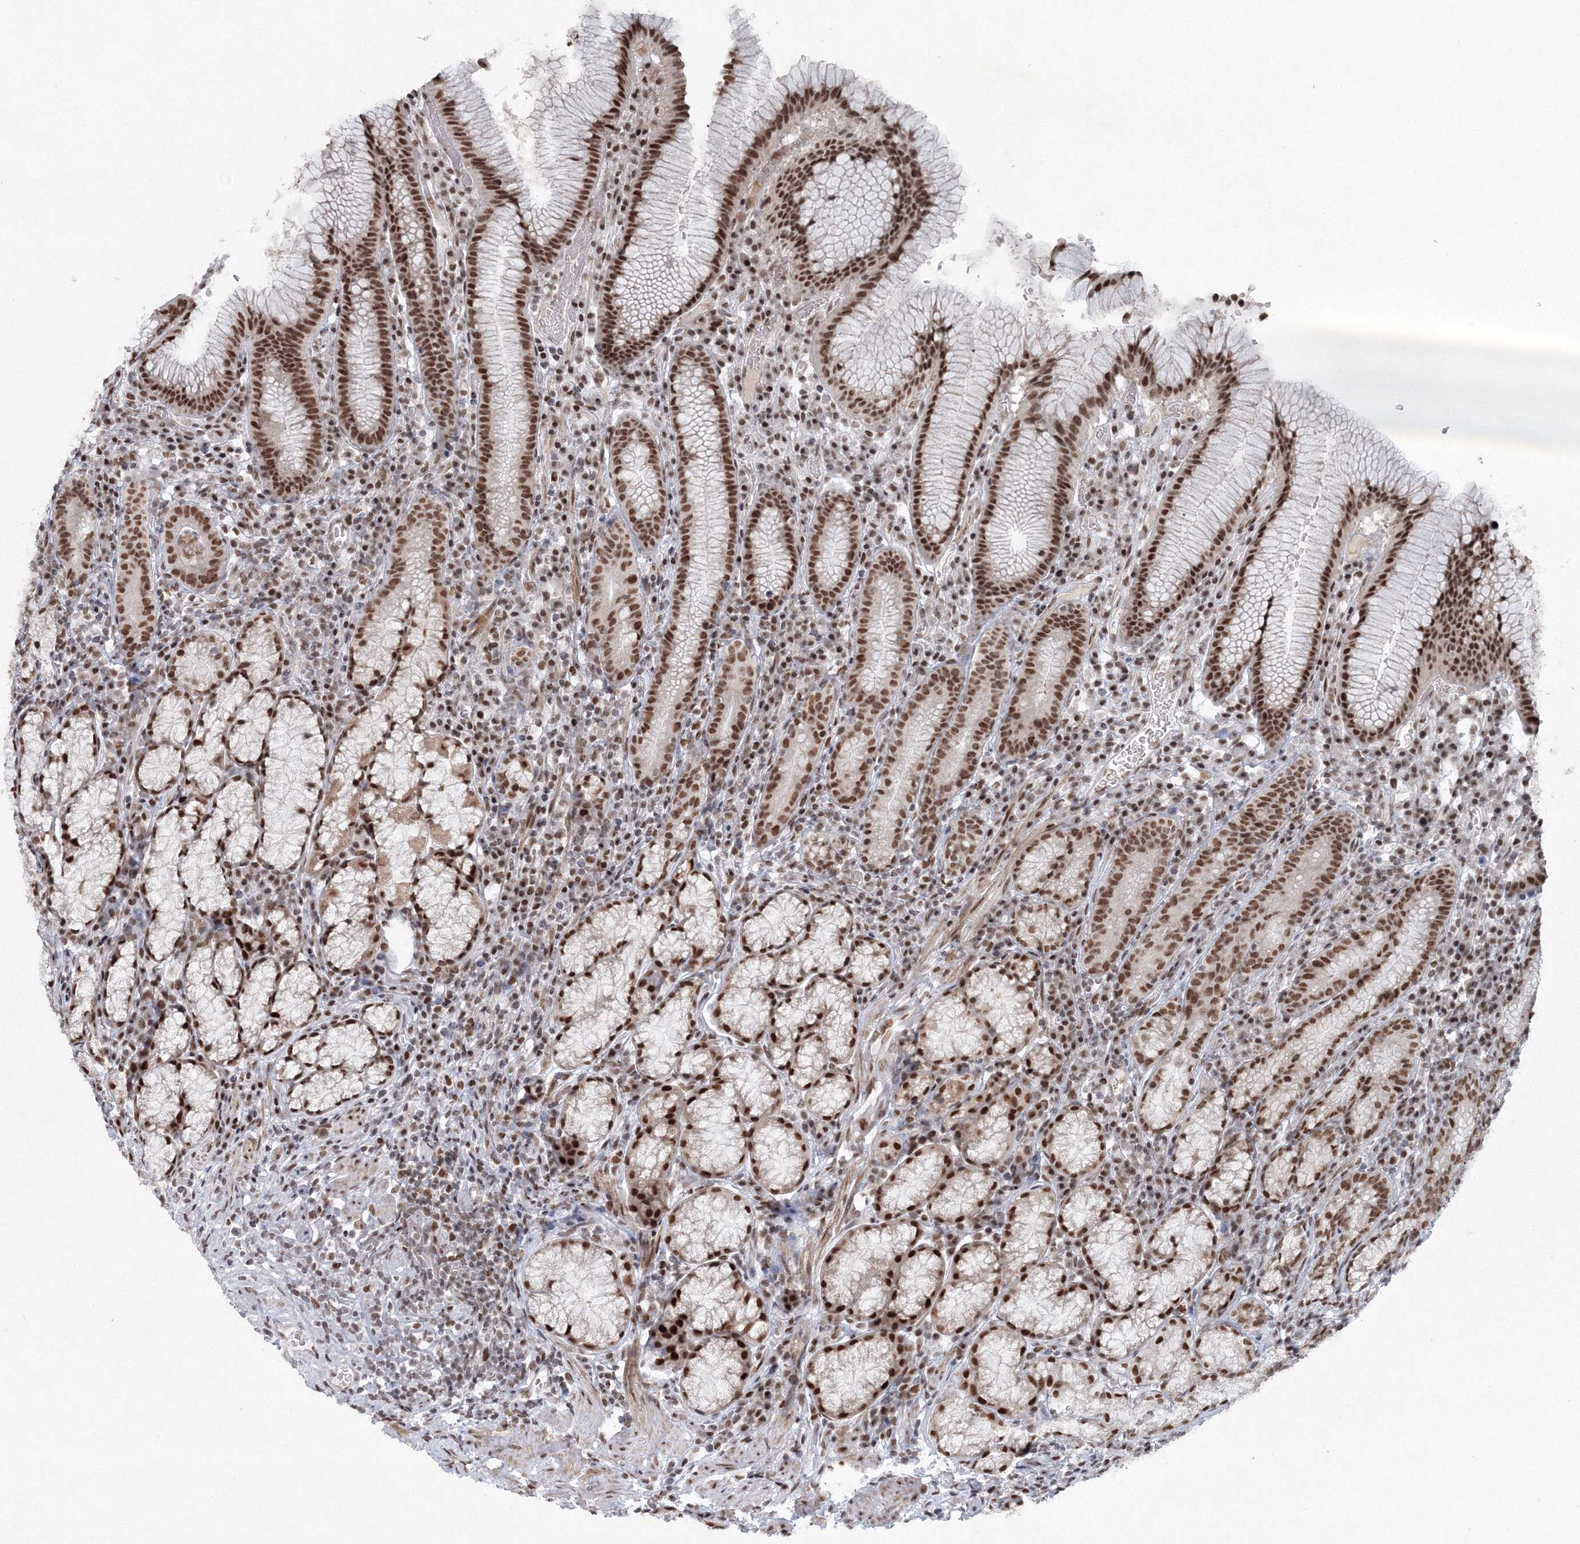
{"staining": {"intensity": "moderate", "quantity": ">75%", "location": "nuclear"}, "tissue": "stomach", "cell_type": "Glandular cells", "image_type": "normal", "snomed": [{"axis": "morphology", "description": "Normal tissue, NOS"}, {"axis": "topography", "description": "Stomach"}], "caption": "Stomach stained with DAB immunohistochemistry (IHC) shows medium levels of moderate nuclear staining in about >75% of glandular cells.", "gene": "C3orf33", "patient": {"sex": "male", "age": 55}}